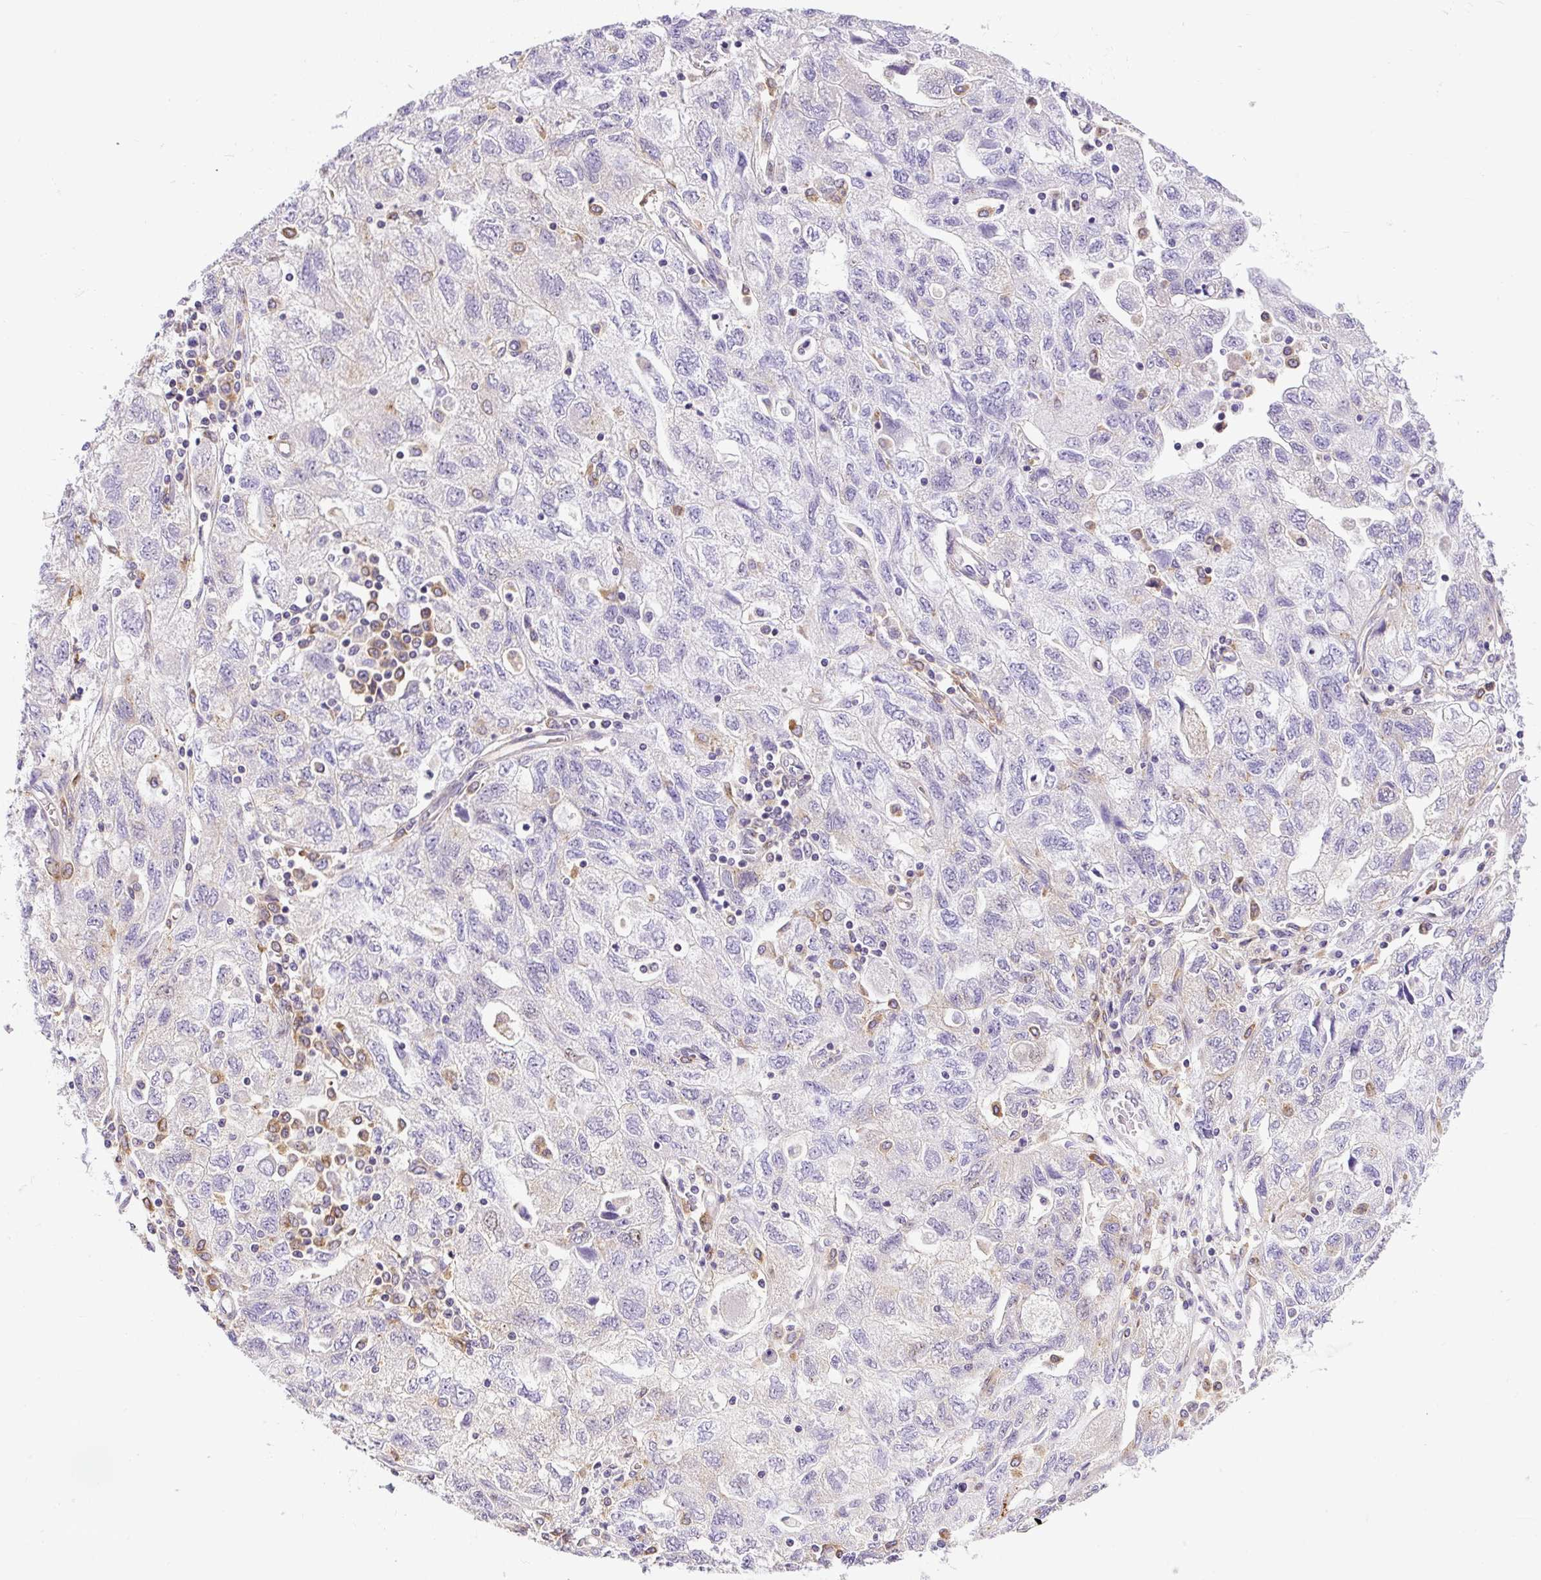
{"staining": {"intensity": "negative", "quantity": "none", "location": "none"}, "tissue": "ovarian cancer", "cell_type": "Tumor cells", "image_type": "cancer", "snomed": [{"axis": "morphology", "description": "Carcinoma, NOS"}, {"axis": "morphology", "description": "Cystadenocarcinoma, serous, NOS"}, {"axis": "topography", "description": "Ovary"}], "caption": "This is an immunohistochemistry (IHC) photomicrograph of human ovarian cancer (serous cystadenocarcinoma). There is no positivity in tumor cells.", "gene": "MAP1S", "patient": {"sex": "female", "age": 69}}